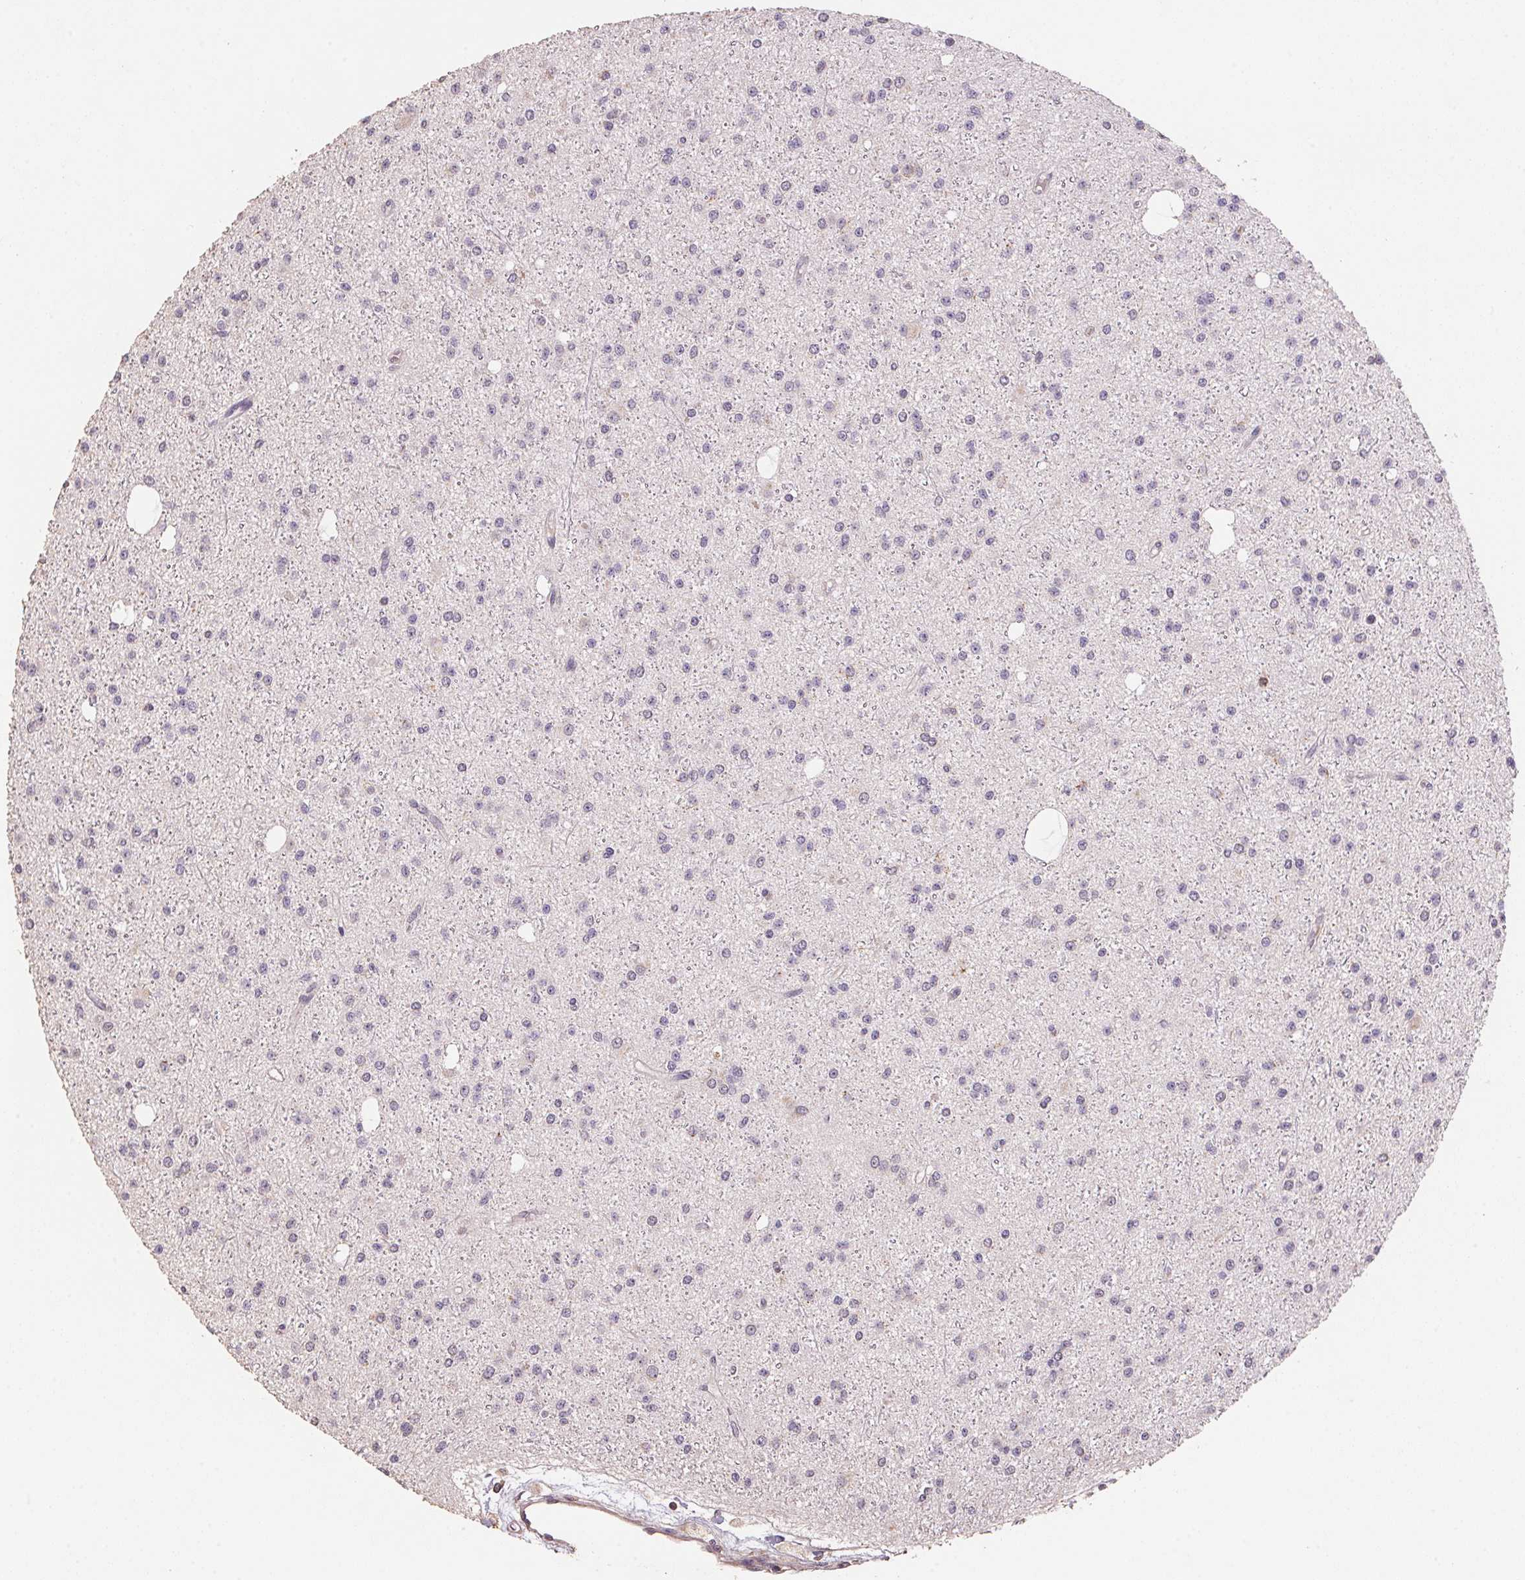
{"staining": {"intensity": "negative", "quantity": "none", "location": "none"}, "tissue": "glioma", "cell_type": "Tumor cells", "image_type": "cancer", "snomed": [{"axis": "morphology", "description": "Glioma, malignant, Low grade"}, {"axis": "topography", "description": "Brain"}], "caption": "A high-resolution micrograph shows IHC staining of malignant low-grade glioma, which shows no significant expression in tumor cells. (Brightfield microscopy of DAB (3,3'-diaminobenzidine) IHC at high magnification).", "gene": "CENPF", "patient": {"sex": "male", "age": 27}}